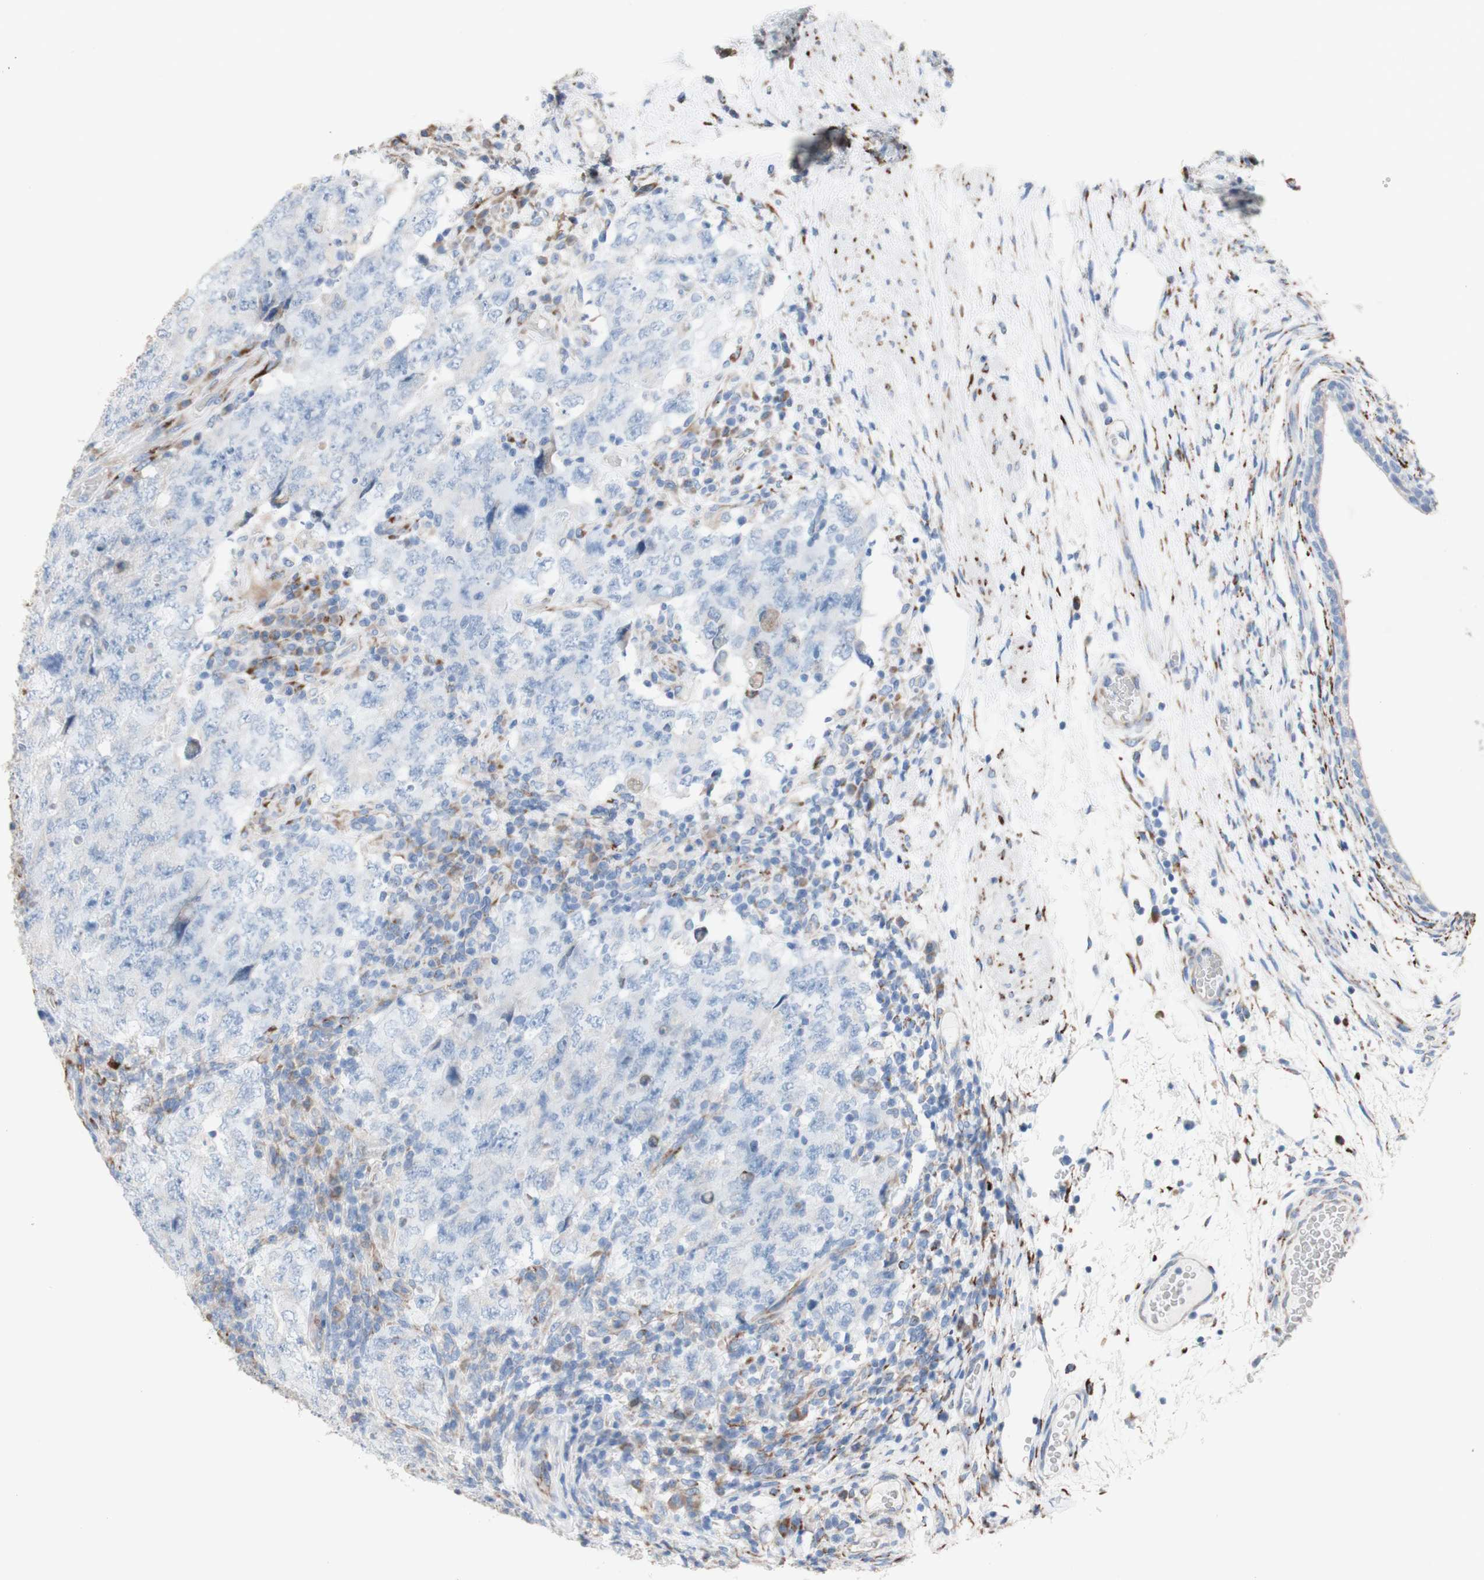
{"staining": {"intensity": "negative", "quantity": "none", "location": "none"}, "tissue": "testis cancer", "cell_type": "Tumor cells", "image_type": "cancer", "snomed": [{"axis": "morphology", "description": "Carcinoma, Embryonal, NOS"}, {"axis": "topography", "description": "Testis"}], "caption": "High power microscopy image of an IHC image of testis cancer, revealing no significant expression in tumor cells.", "gene": "AGPAT5", "patient": {"sex": "male", "age": 26}}